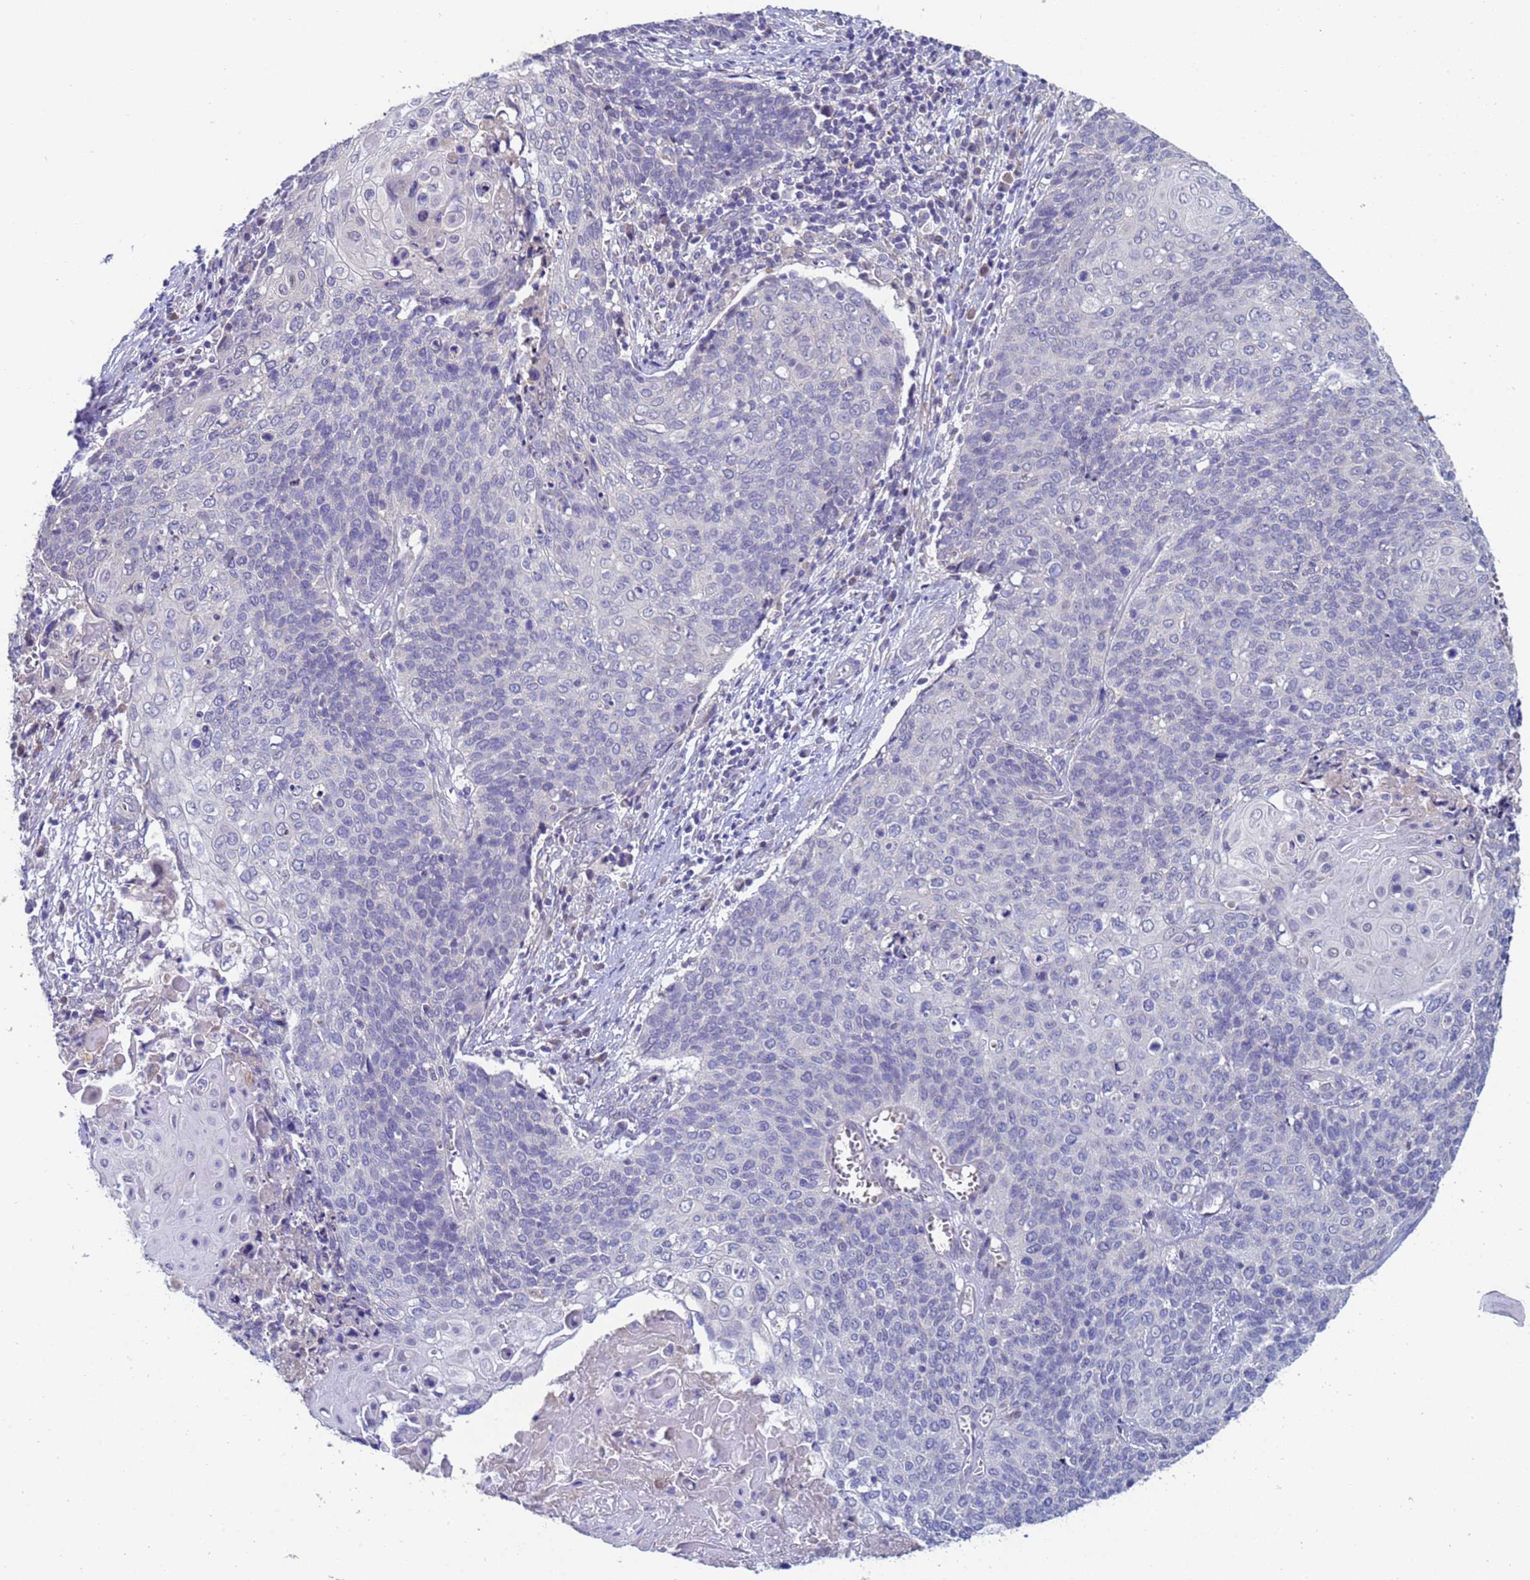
{"staining": {"intensity": "negative", "quantity": "none", "location": "none"}, "tissue": "cervical cancer", "cell_type": "Tumor cells", "image_type": "cancer", "snomed": [{"axis": "morphology", "description": "Squamous cell carcinoma, NOS"}, {"axis": "topography", "description": "Cervix"}], "caption": "Immunohistochemical staining of human cervical squamous cell carcinoma displays no significant expression in tumor cells.", "gene": "IHO1", "patient": {"sex": "female", "age": 39}}